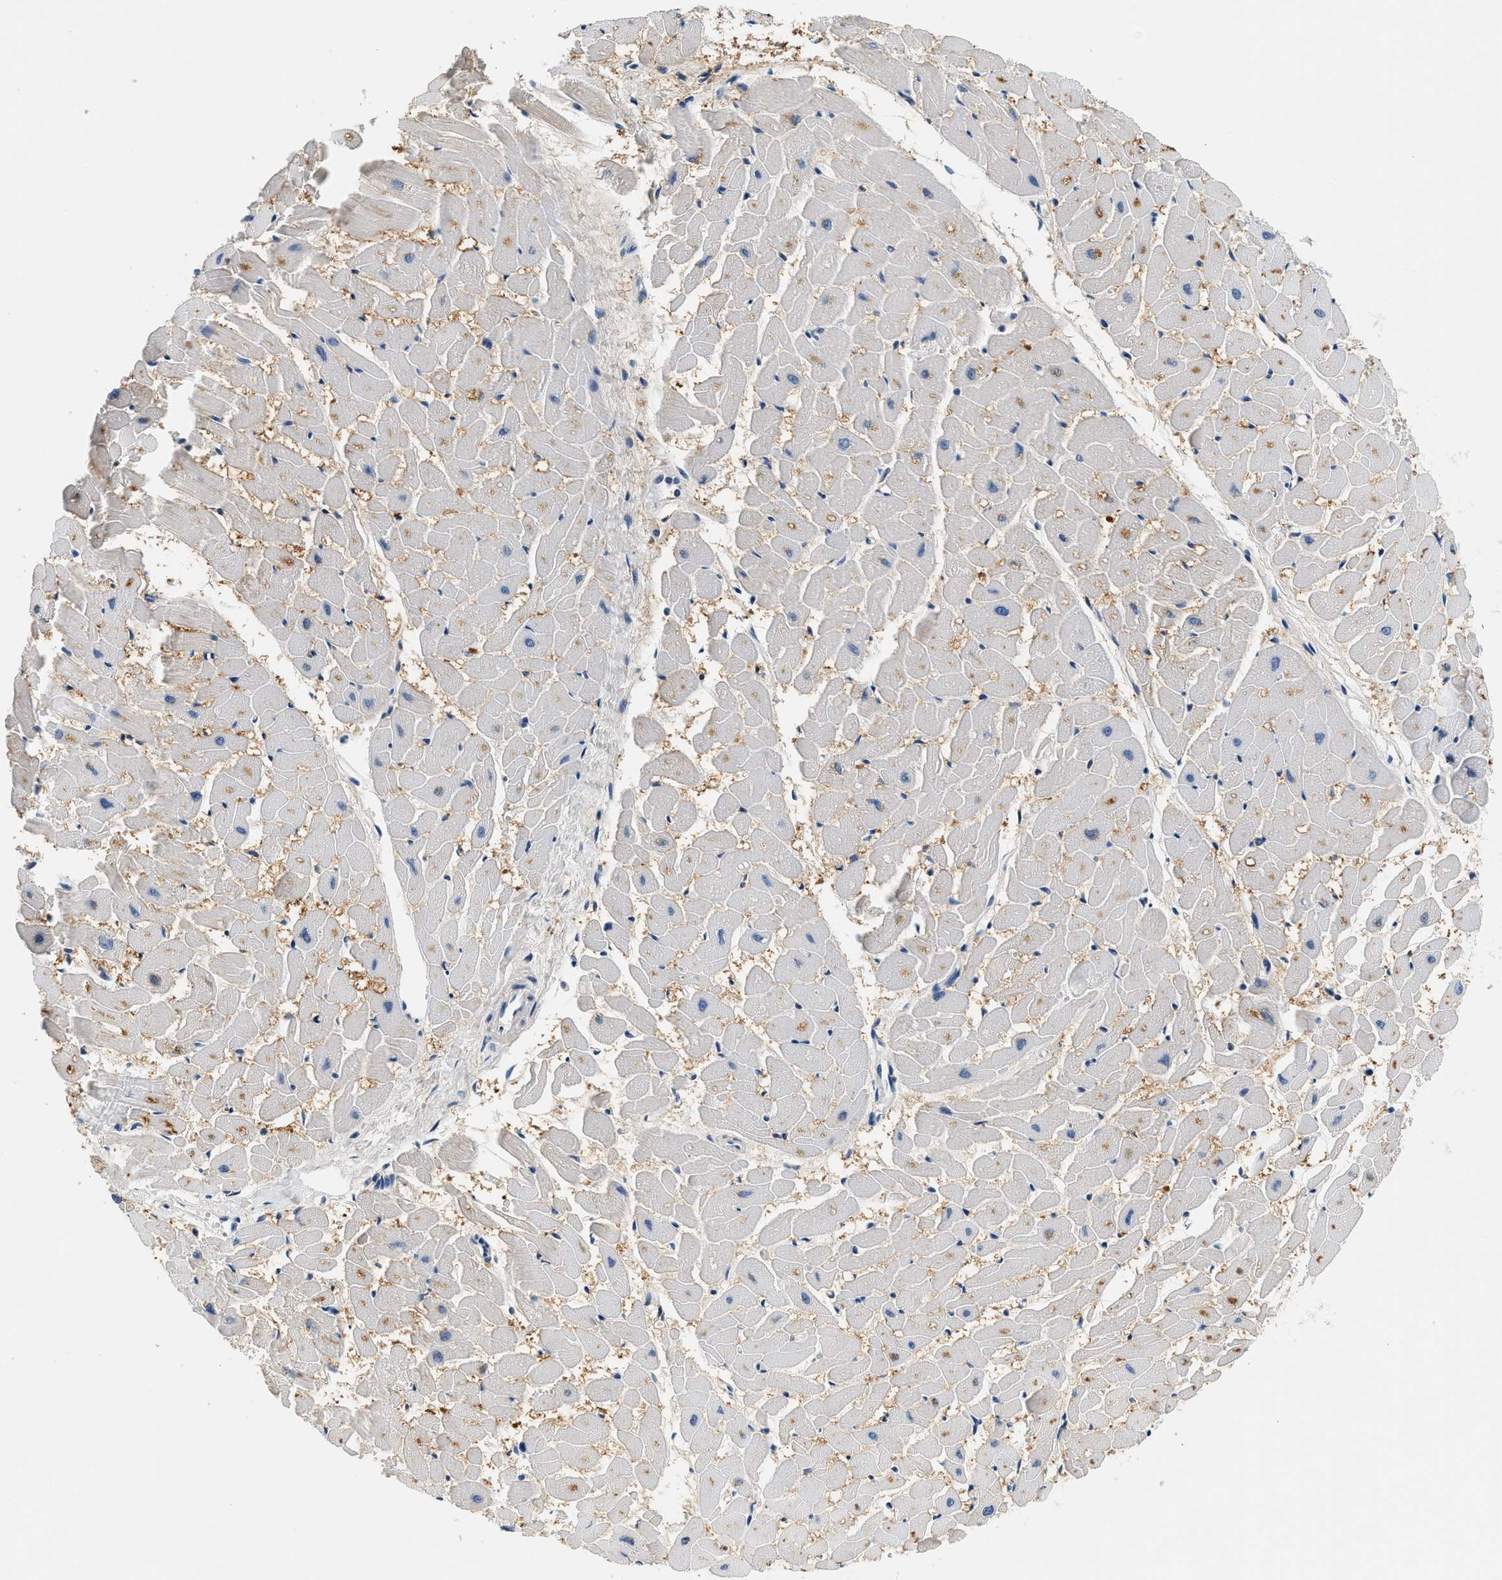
{"staining": {"intensity": "weak", "quantity": "<25%", "location": "cytoplasmic/membranous"}, "tissue": "heart muscle", "cell_type": "Cardiomyocytes", "image_type": "normal", "snomed": [{"axis": "morphology", "description": "Normal tissue, NOS"}, {"axis": "topography", "description": "Heart"}], "caption": "The image exhibits no staining of cardiomyocytes in benign heart muscle.", "gene": "SLC35E1", "patient": {"sex": "female", "age": 19}}